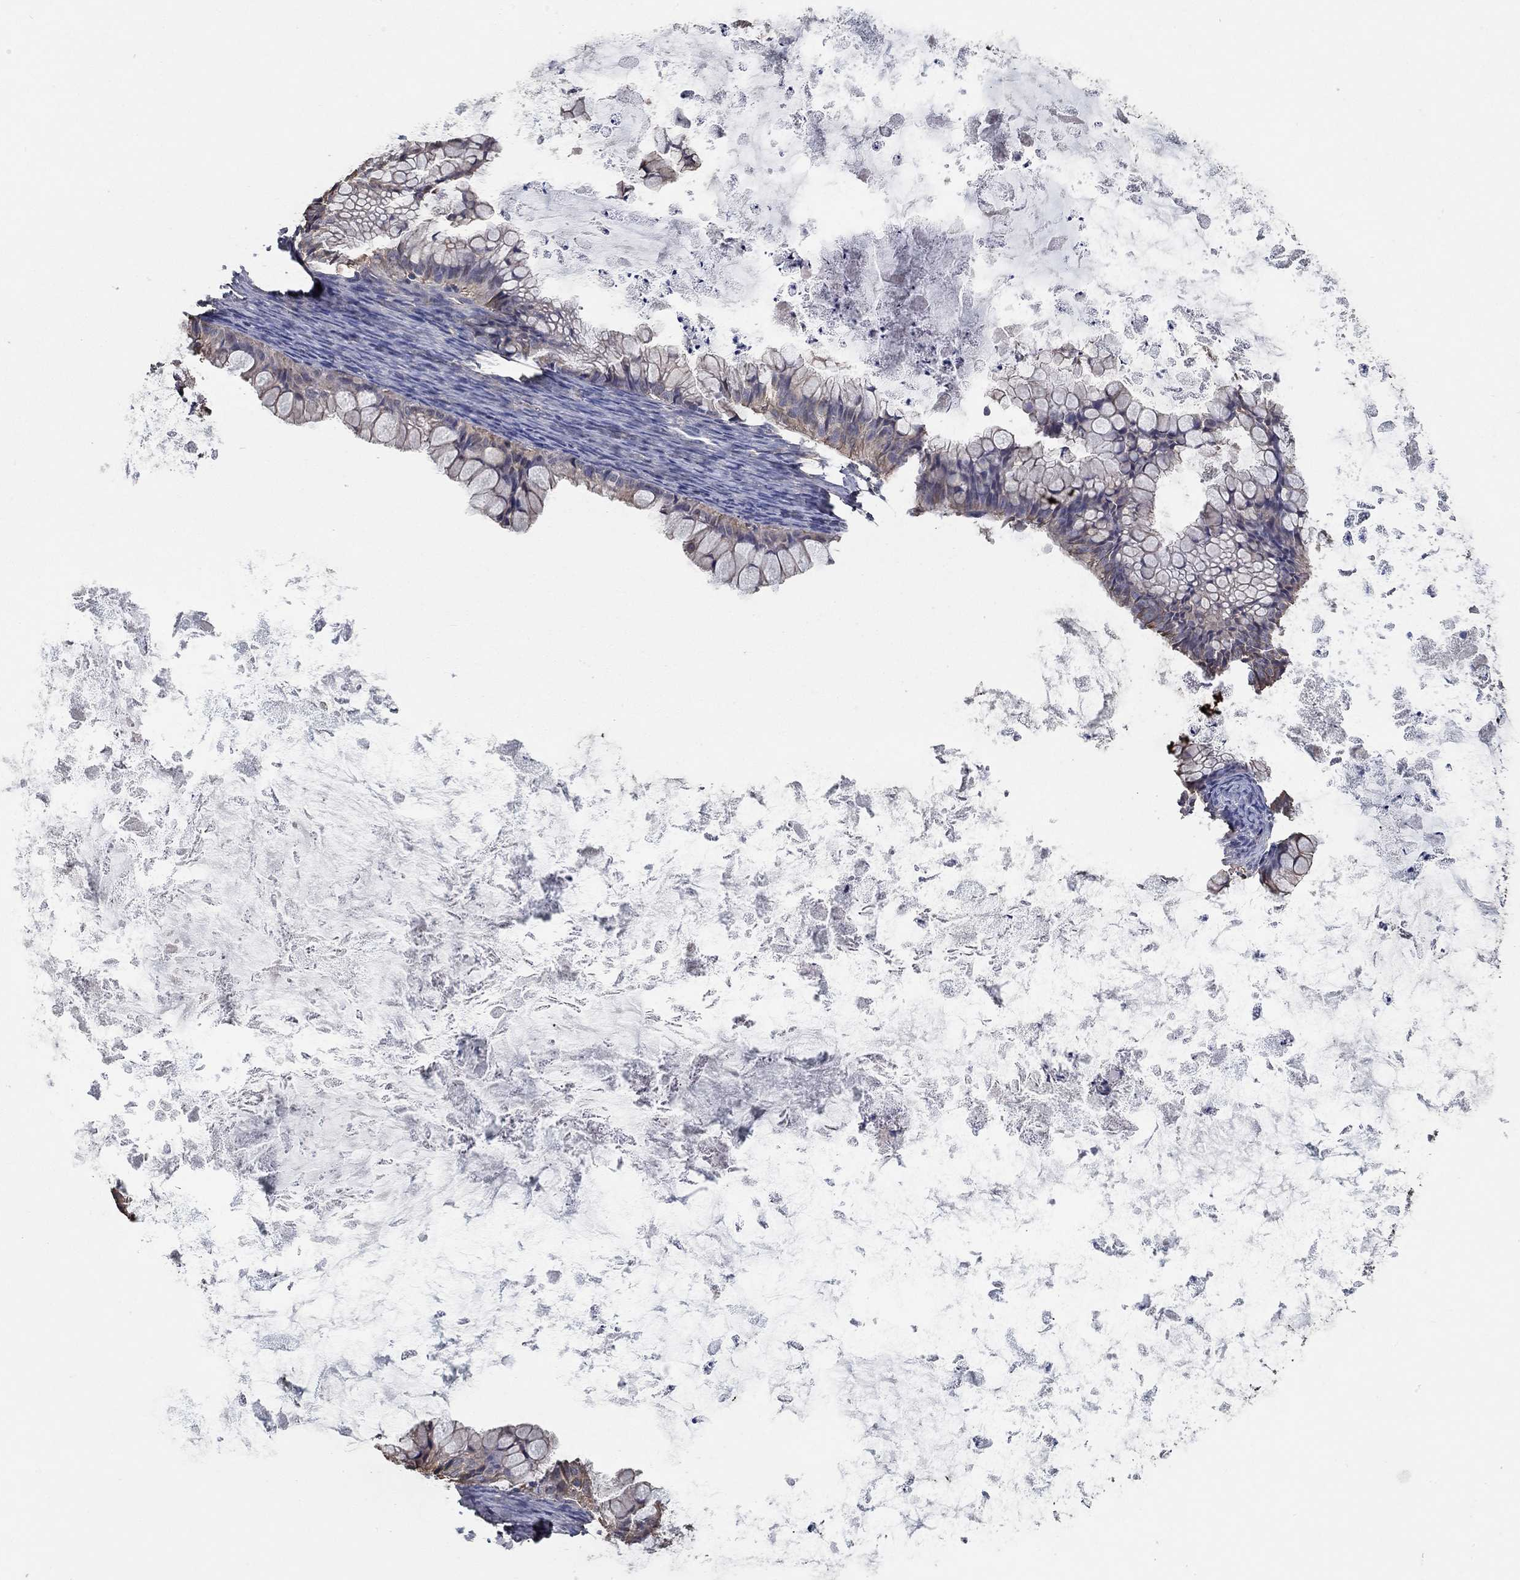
{"staining": {"intensity": "negative", "quantity": "none", "location": "none"}, "tissue": "ovarian cancer", "cell_type": "Tumor cells", "image_type": "cancer", "snomed": [{"axis": "morphology", "description": "Cystadenocarcinoma, mucinous, NOS"}, {"axis": "topography", "description": "Ovary"}], "caption": "Tumor cells are negative for protein expression in human ovarian mucinous cystadenocarcinoma.", "gene": "IL10", "patient": {"sex": "female", "age": 35}}